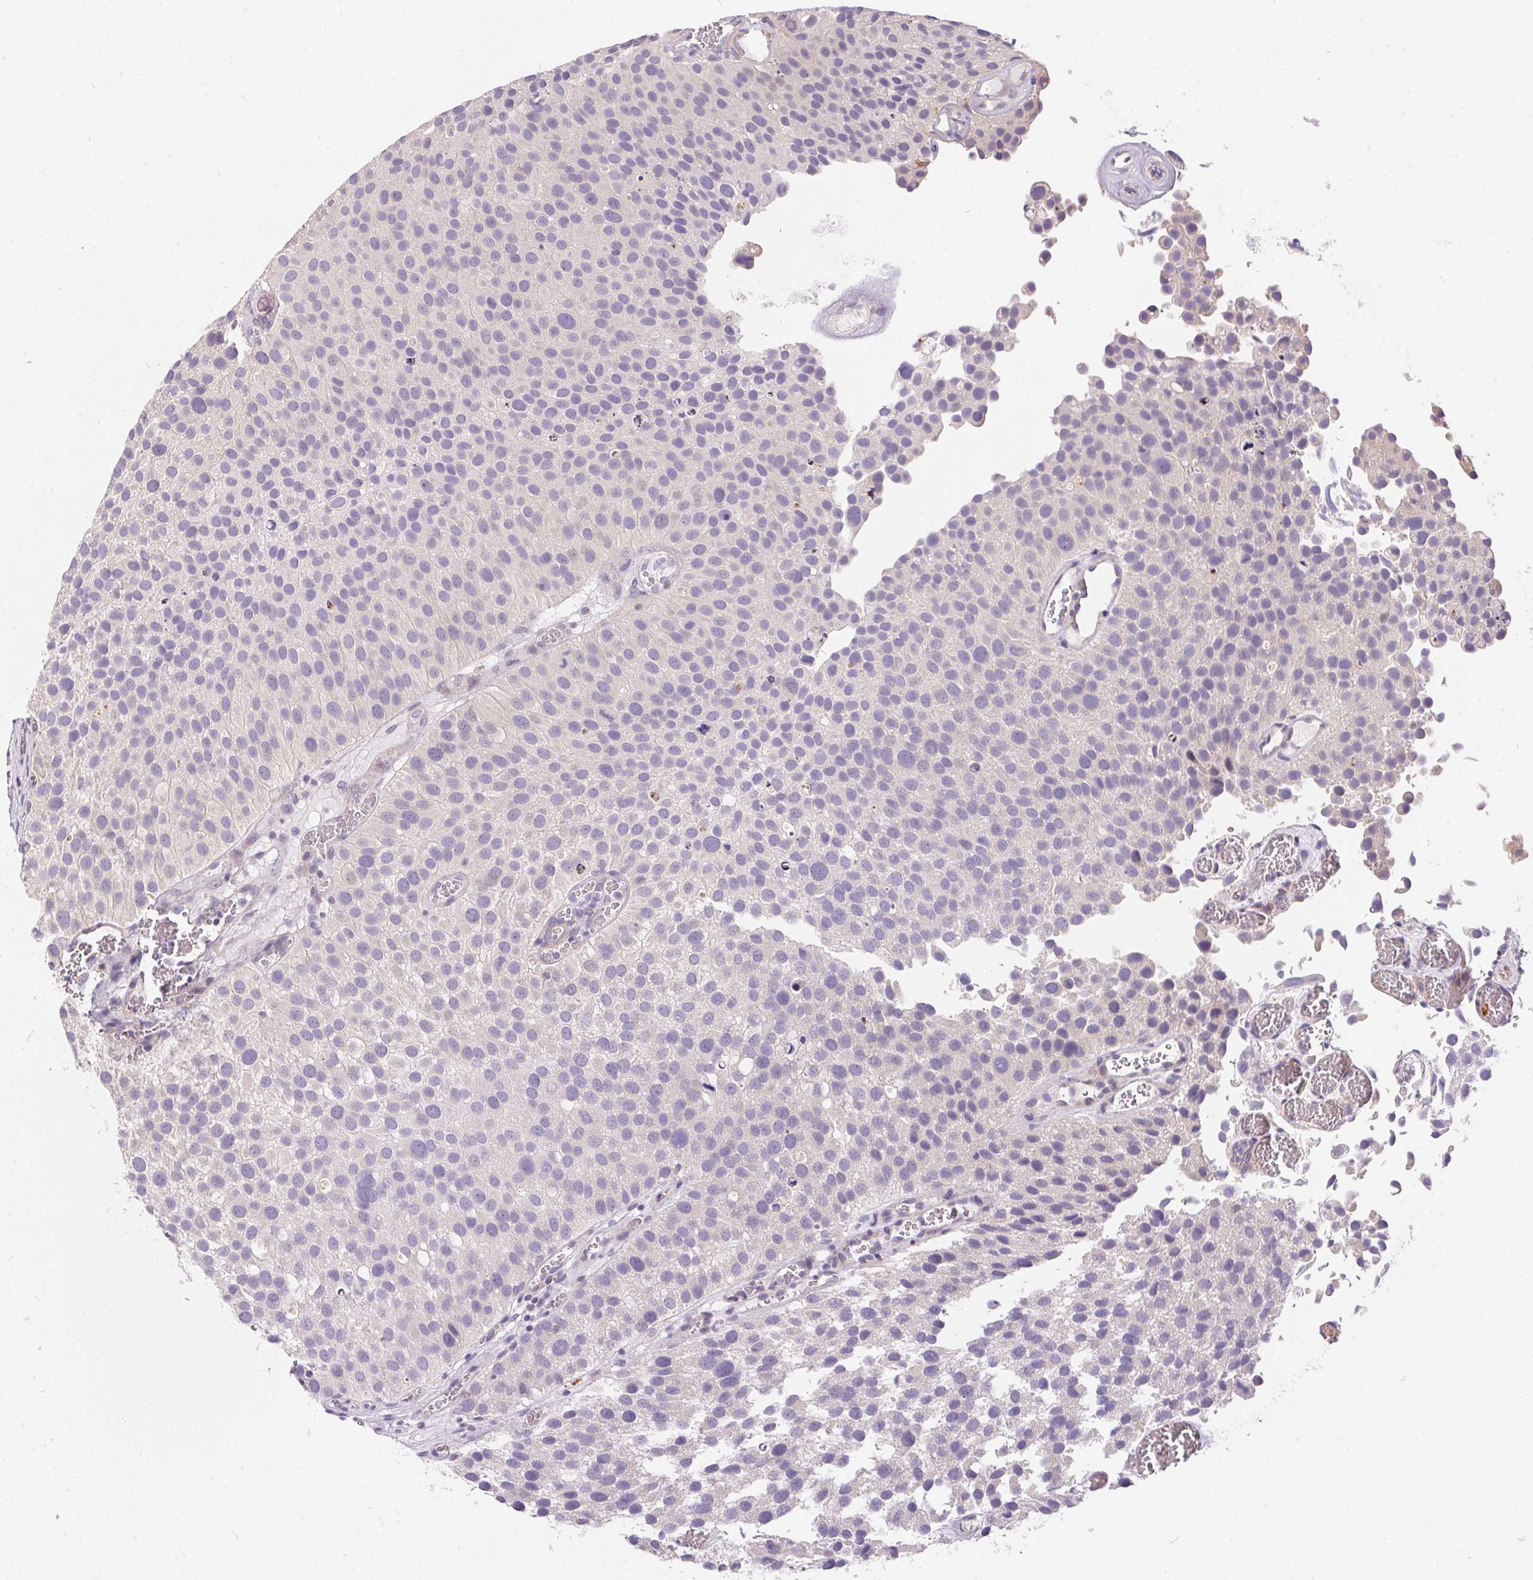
{"staining": {"intensity": "negative", "quantity": "none", "location": "none"}, "tissue": "urothelial cancer", "cell_type": "Tumor cells", "image_type": "cancer", "snomed": [{"axis": "morphology", "description": "Urothelial carcinoma, Low grade"}, {"axis": "topography", "description": "Urinary bladder"}], "caption": "Tumor cells are negative for protein expression in human urothelial carcinoma (low-grade). (Brightfield microscopy of DAB (3,3'-diaminobenzidine) immunohistochemistry at high magnification).", "gene": "UNC13B", "patient": {"sex": "female", "age": 69}}